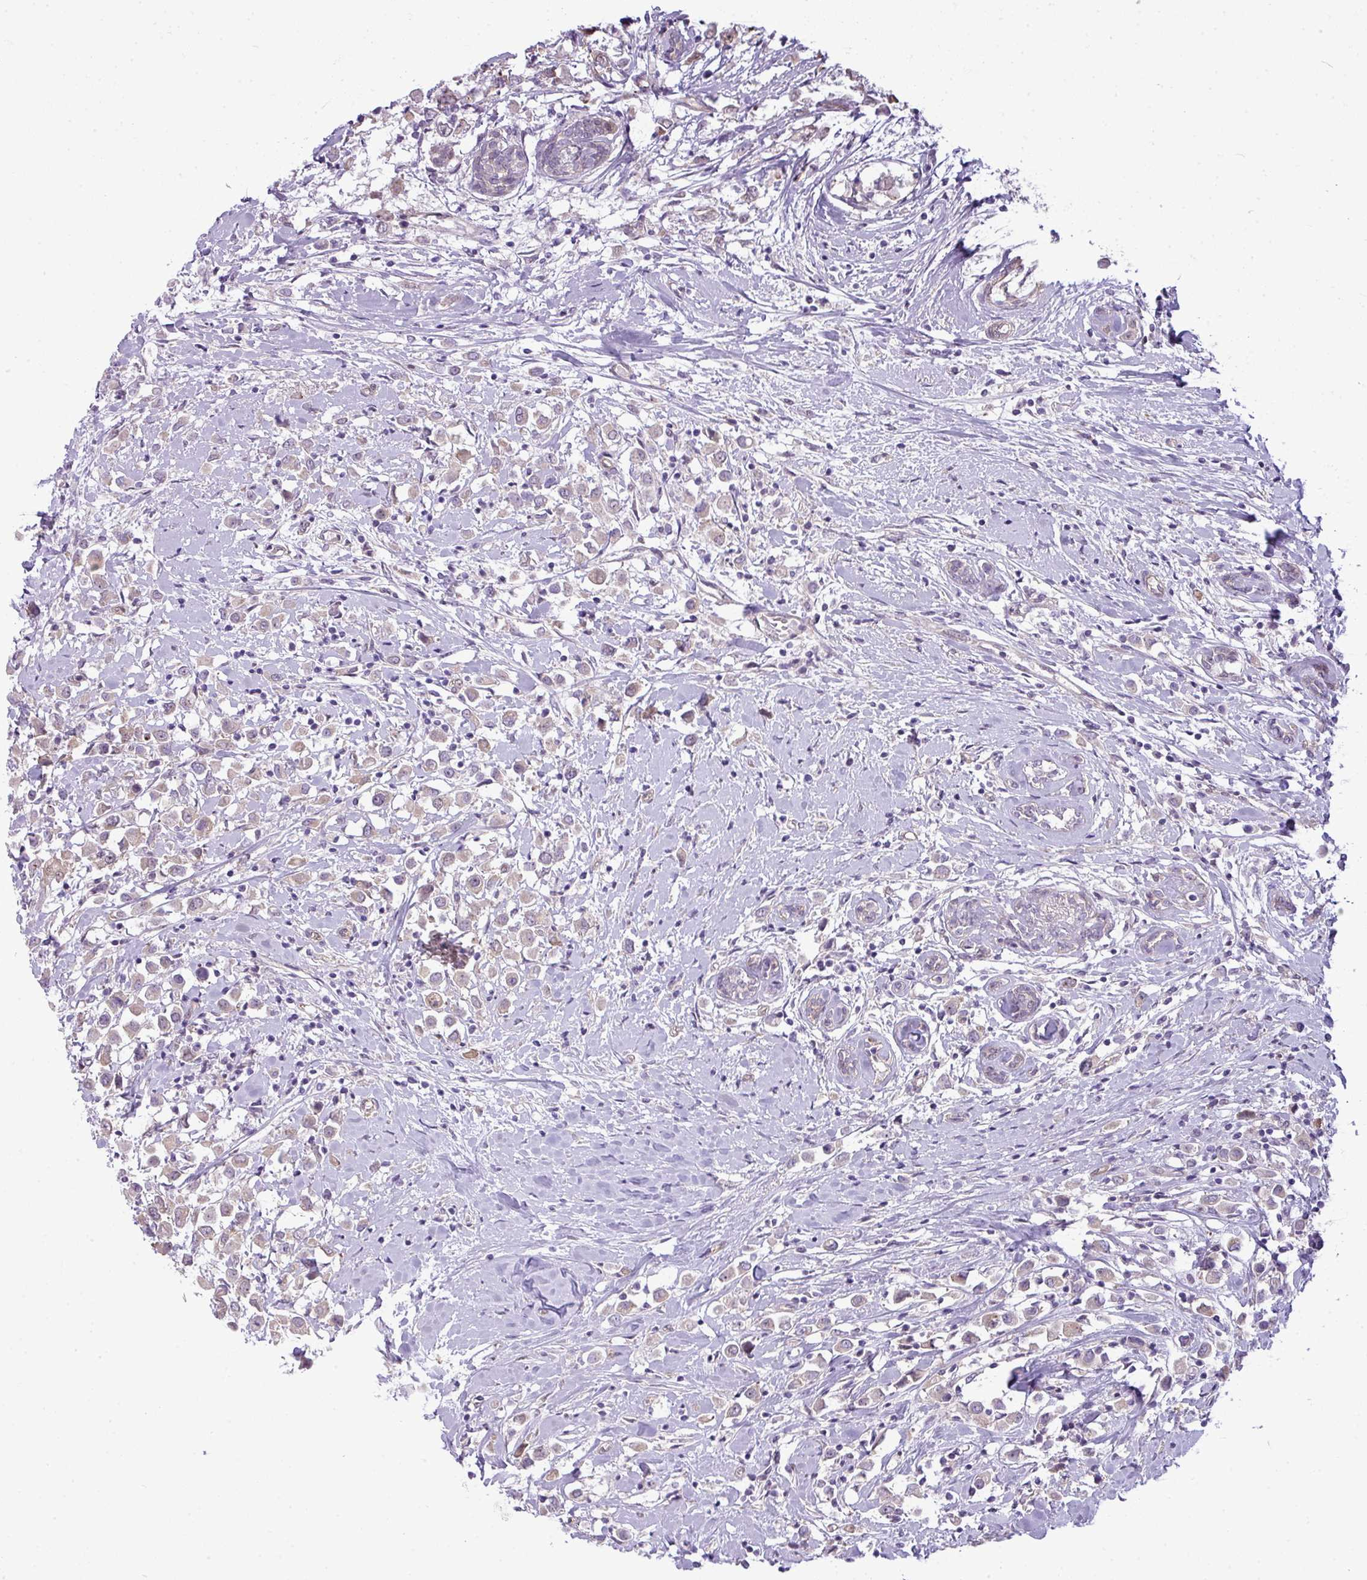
{"staining": {"intensity": "weak", "quantity": "25%-75%", "location": "cytoplasmic/membranous"}, "tissue": "breast cancer", "cell_type": "Tumor cells", "image_type": "cancer", "snomed": [{"axis": "morphology", "description": "Duct carcinoma"}, {"axis": "topography", "description": "Breast"}], "caption": "Immunohistochemistry (DAB) staining of human breast cancer reveals weak cytoplasmic/membranous protein expression in about 25%-75% of tumor cells.", "gene": "MAK16", "patient": {"sex": "female", "age": 87}}